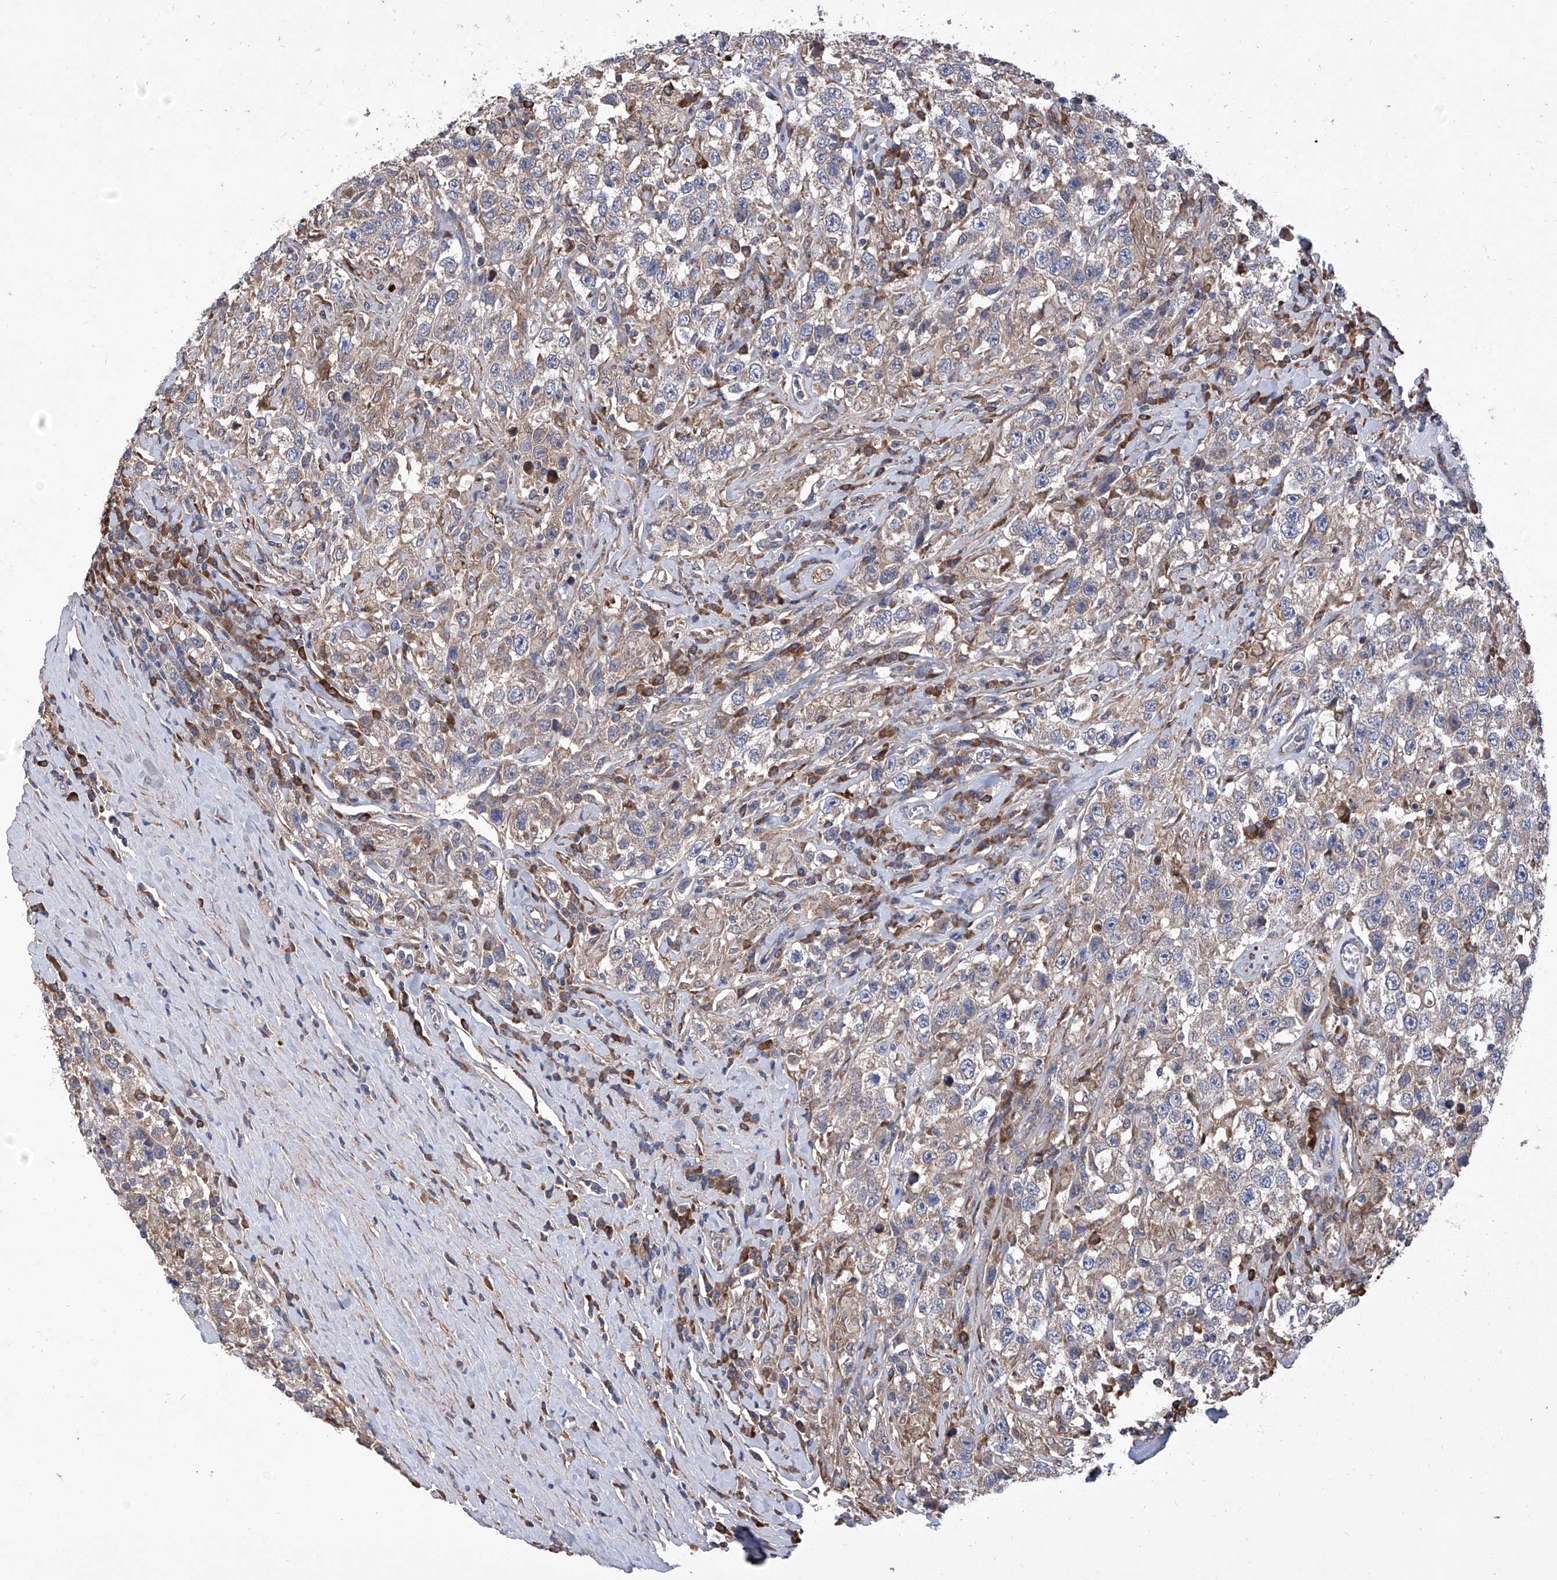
{"staining": {"intensity": "weak", "quantity": ">75%", "location": "cytoplasmic/membranous"}, "tissue": "testis cancer", "cell_type": "Tumor cells", "image_type": "cancer", "snomed": [{"axis": "morphology", "description": "Seminoma, NOS"}, {"axis": "topography", "description": "Testis"}], "caption": "Tumor cells display low levels of weak cytoplasmic/membranous staining in about >75% of cells in testis seminoma.", "gene": "INPP5B", "patient": {"sex": "male", "age": 41}}